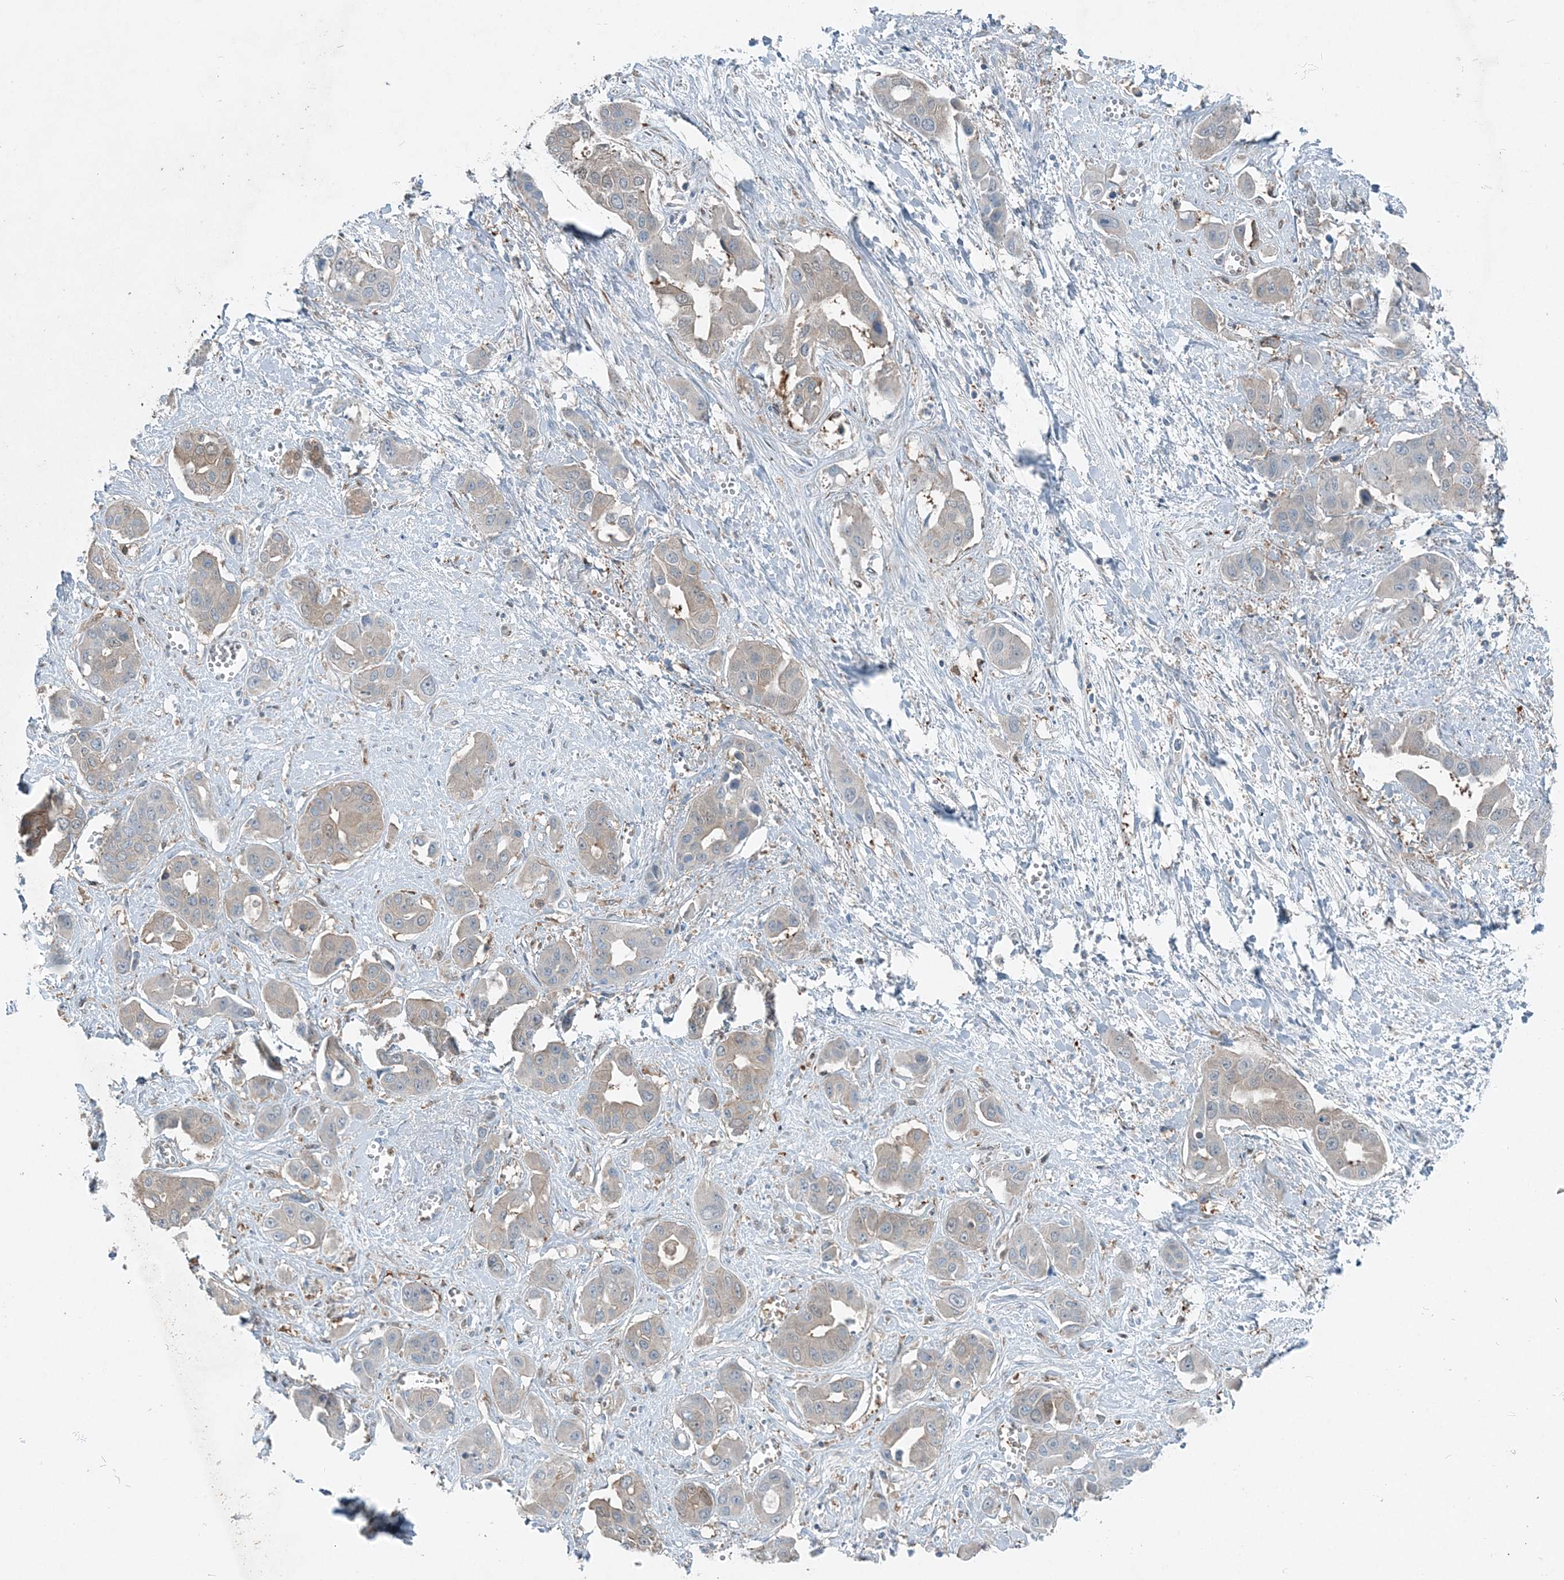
{"staining": {"intensity": "weak", "quantity": "<25%", "location": "cytoplasmic/membranous"}, "tissue": "liver cancer", "cell_type": "Tumor cells", "image_type": "cancer", "snomed": [{"axis": "morphology", "description": "Cholangiocarcinoma"}, {"axis": "topography", "description": "Liver"}], "caption": "High power microscopy micrograph of an IHC photomicrograph of liver cholangiocarcinoma, revealing no significant expression in tumor cells.", "gene": "ARMH1", "patient": {"sex": "female", "age": 52}}